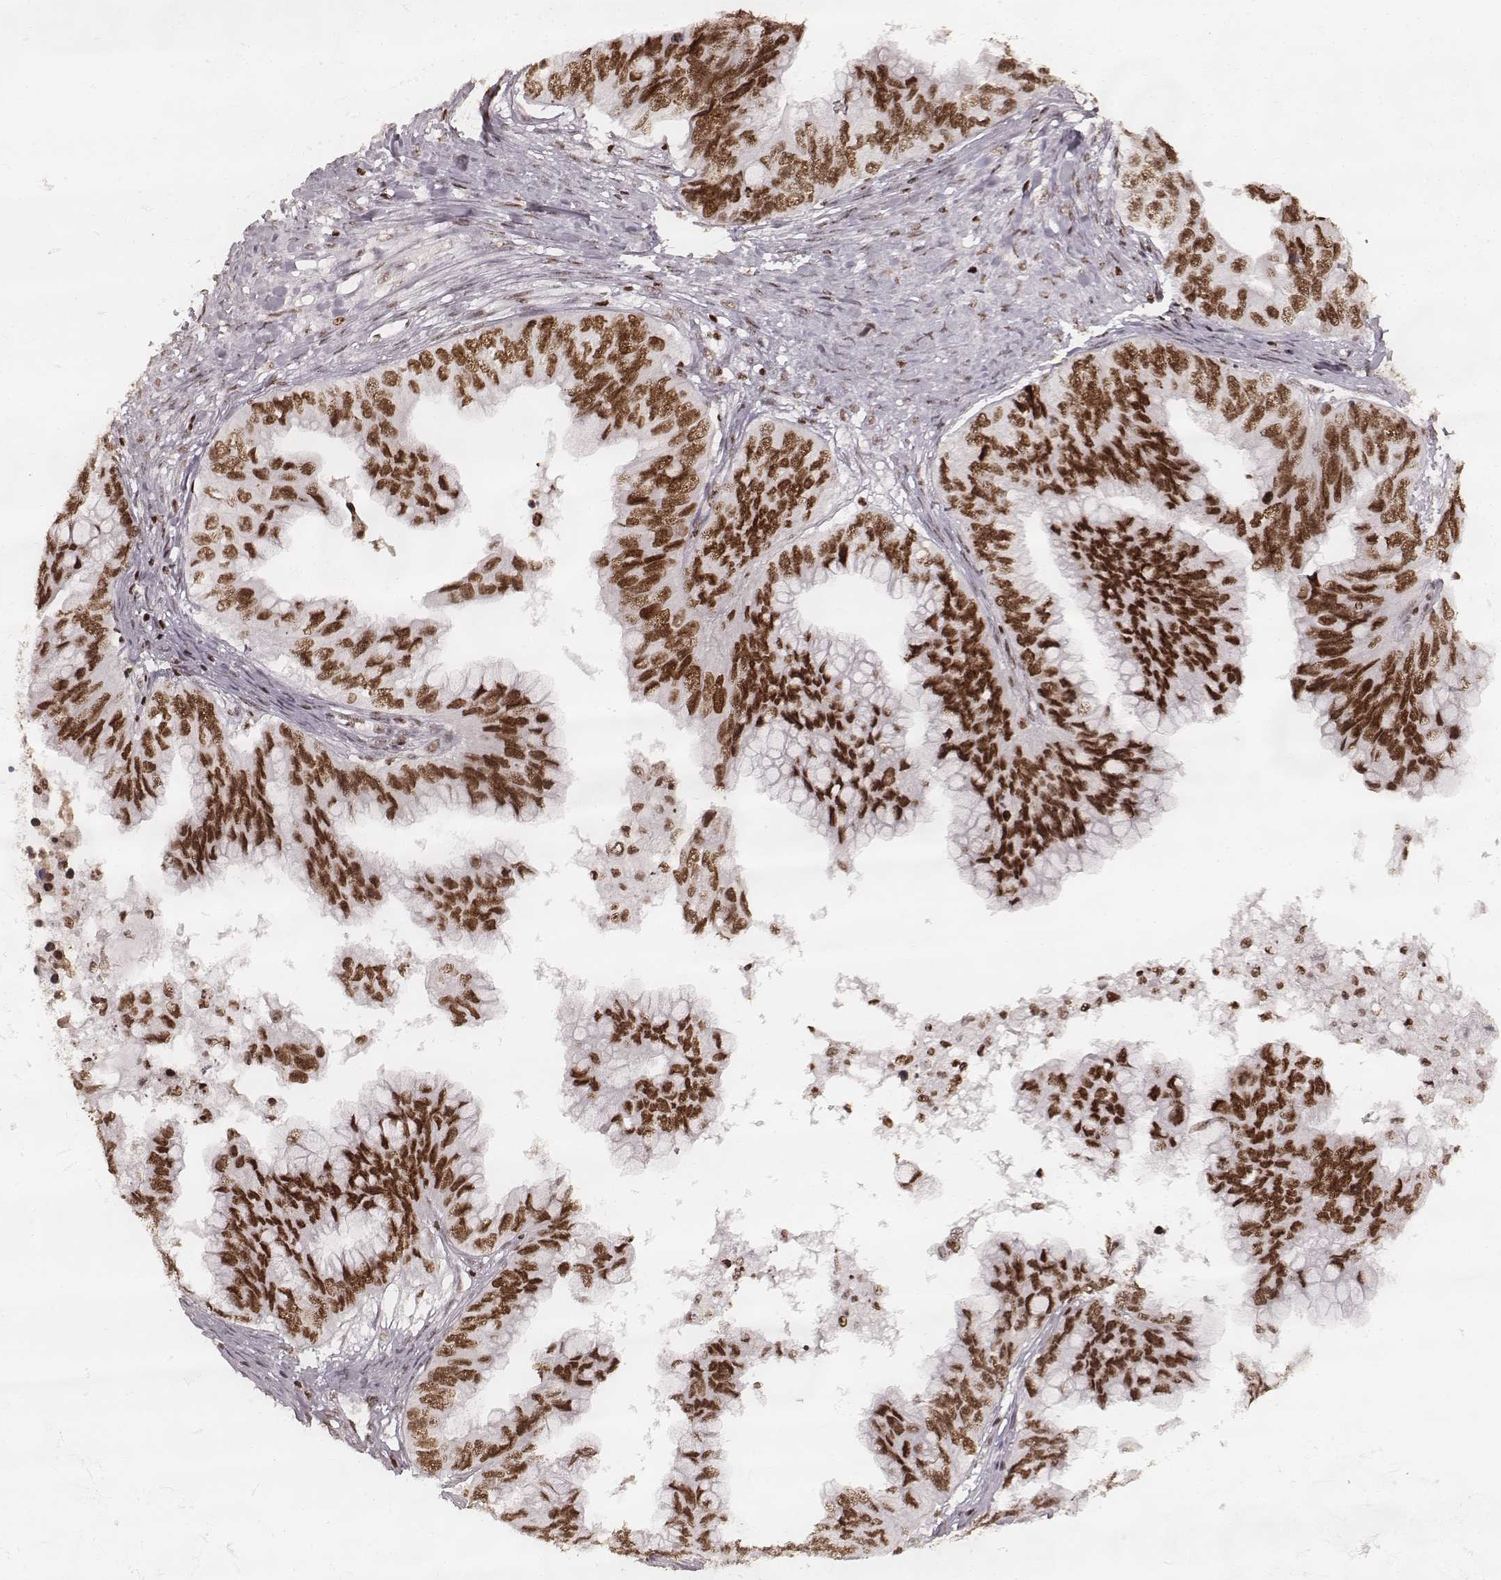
{"staining": {"intensity": "strong", "quantity": ">75%", "location": "nuclear"}, "tissue": "ovarian cancer", "cell_type": "Tumor cells", "image_type": "cancer", "snomed": [{"axis": "morphology", "description": "Cystadenocarcinoma, mucinous, NOS"}, {"axis": "topography", "description": "Ovary"}], "caption": "A high amount of strong nuclear positivity is present in approximately >75% of tumor cells in mucinous cystadenocarcinoma (ovarian) tissue.", "gene": "PARP1", "patient": {"sex": "female", "age": 76}}